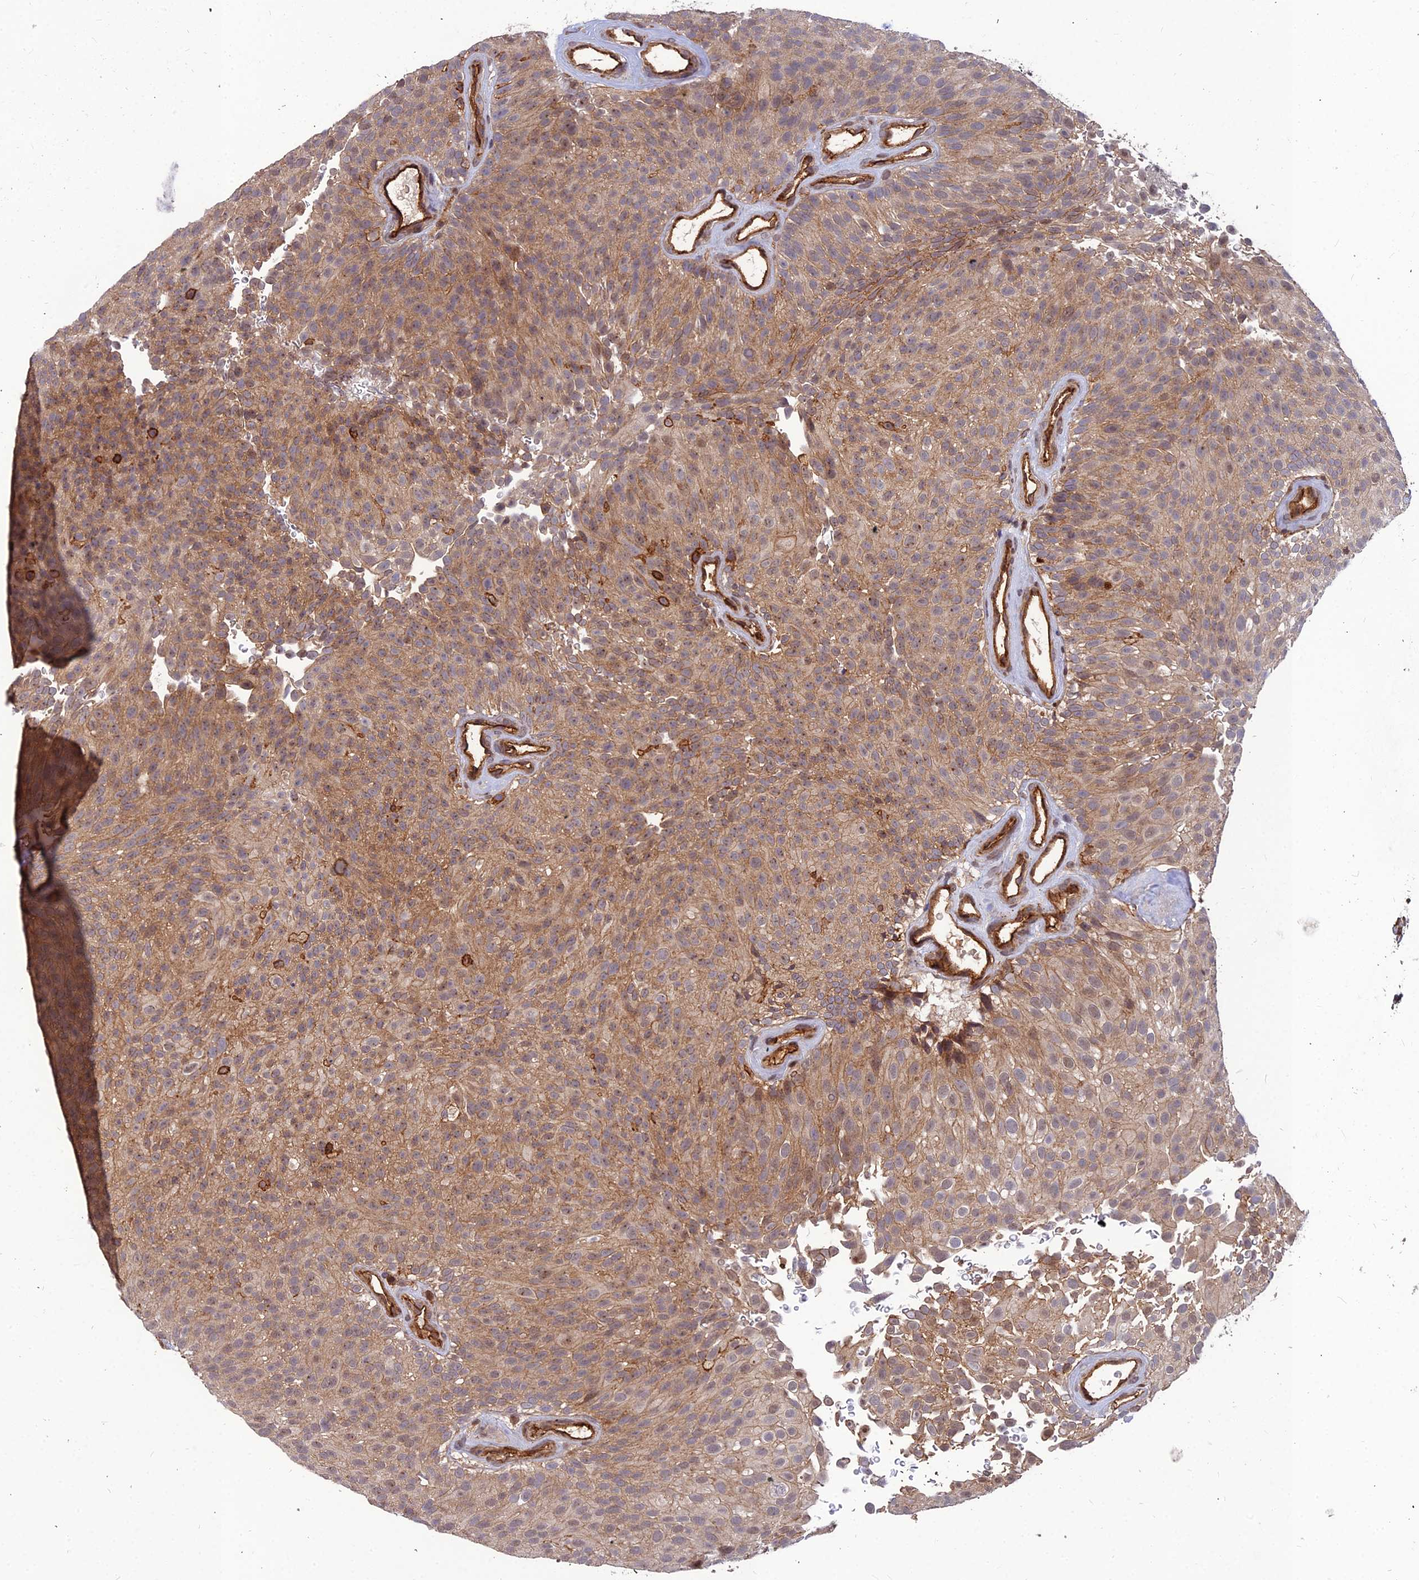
{"staining": {"intensity": "moderate", "quantity": ">75%", "location": "cytoplasmic/membranous,nuclear"}, "tissue": "urothelial cancer", "cell_type": "Tumor cells", "image_type": "cancer", "snomed": [{"axis": "morphology", "description": "Urothelial carcinoma, Low grade"}, {"axis": "topography", "description": "Urinary bladder"}], "caption": "Immunohistochemistry (IHC) image of human urothelial cancer stained for a protein (brown), which shows medium levels of moderate cytoplasmic/membranous and nuclear expression in approximately >75% of tumor cells.", "gene": "ZNF467", "patient": {"sex": "male", "age": 78}}